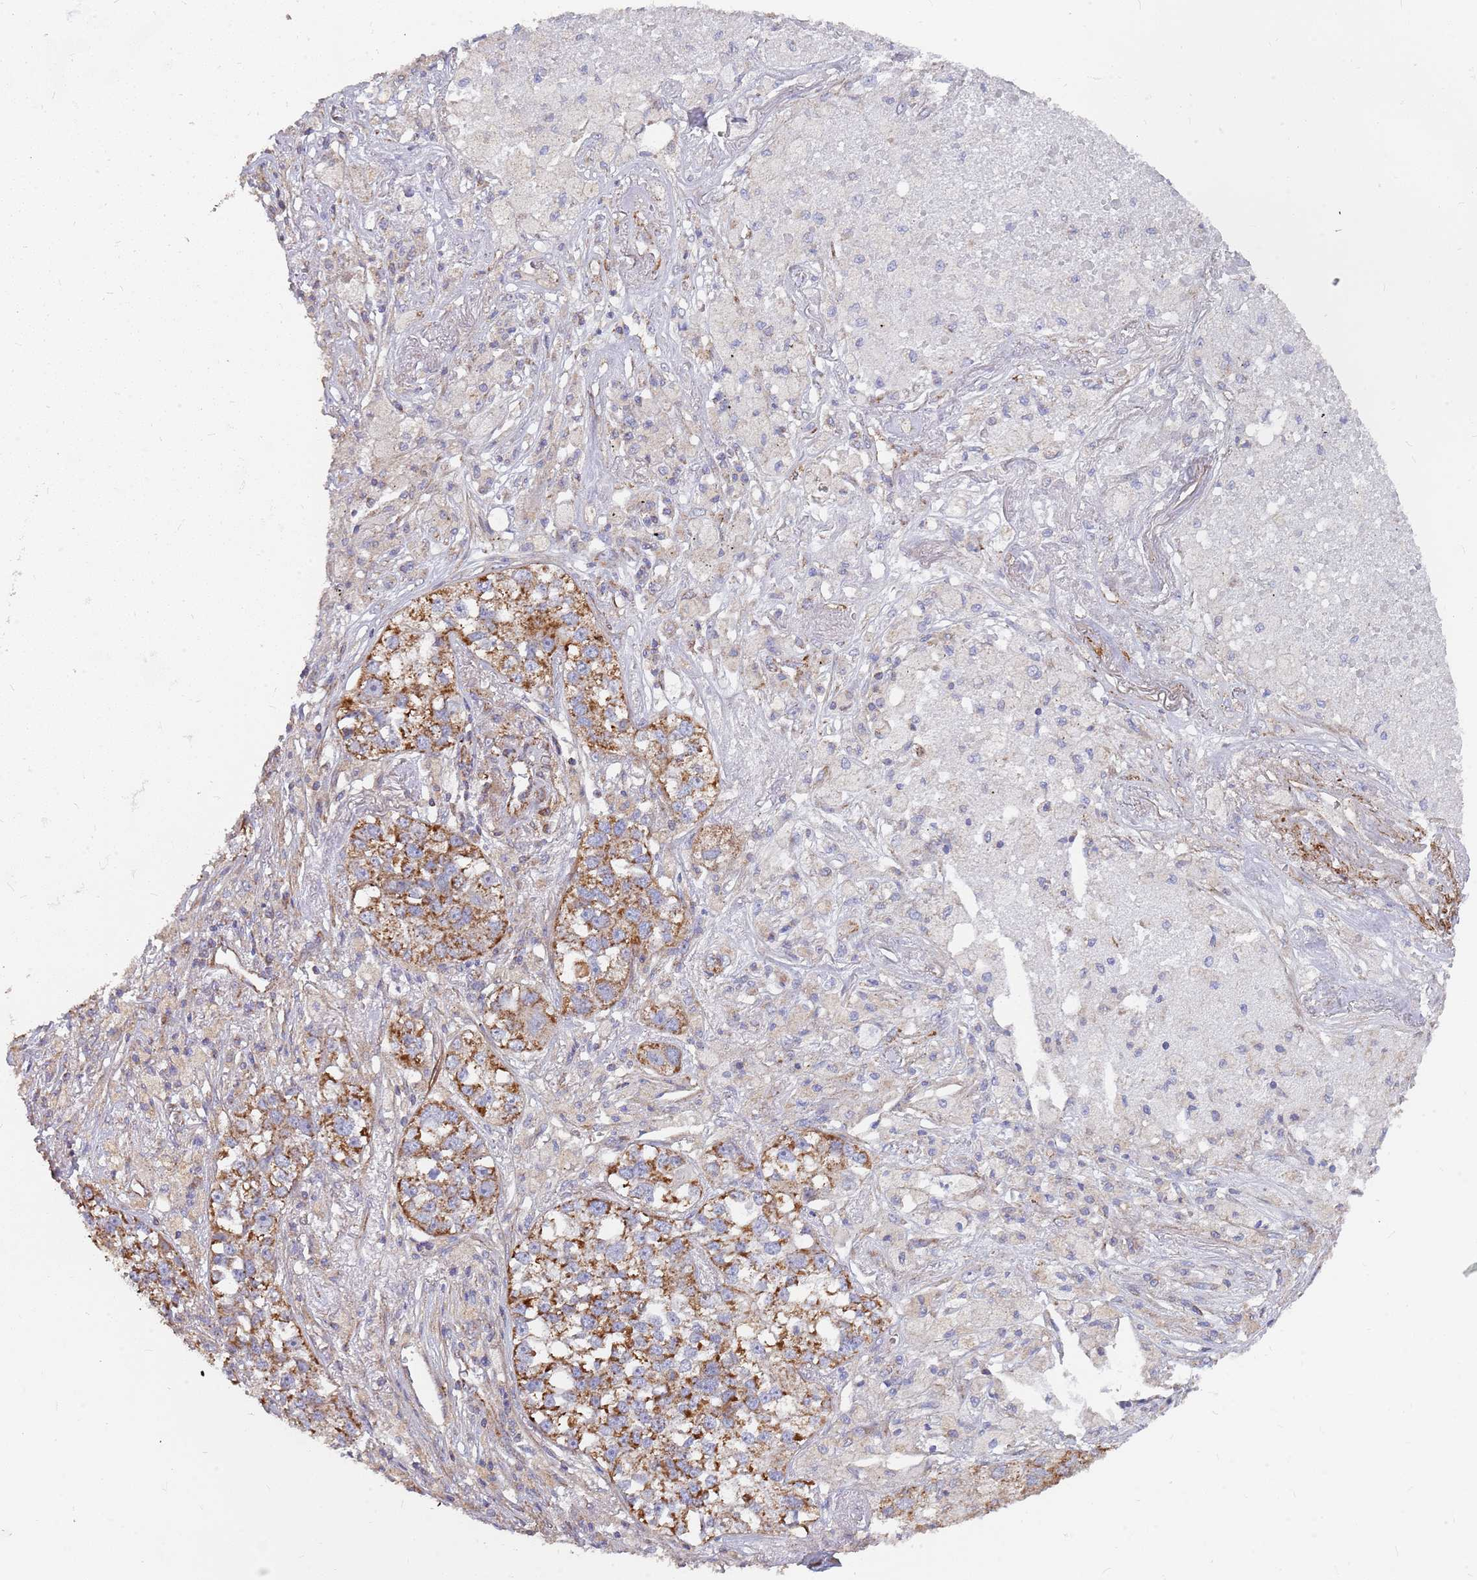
{"staining": {"intensity": "moderate", "quantity": ">75%", "location": "cytoplasmic/membranous"}, "tissue": "lung cancer", "cell_type": "Tumor cells", "image_type": "cancer", "snomed": [{"axis": "morphology", "description": "Adenocarcinoma, NOS"}, {"axis": "topography", "description": "Lung"}], "caption": "Protein expression by immunohistochemistry (IHC) shows moderate cytoplasmic/membranous staining in about >75% of tumor cells in lung cancer (adenocarcinoma). (DAB (3,3'-diaminobenzidine) = brown stain, brightfield microscopy at high magnification).", "gene": "WDFY3", "patient": {"sex": "male", "age": 49}}